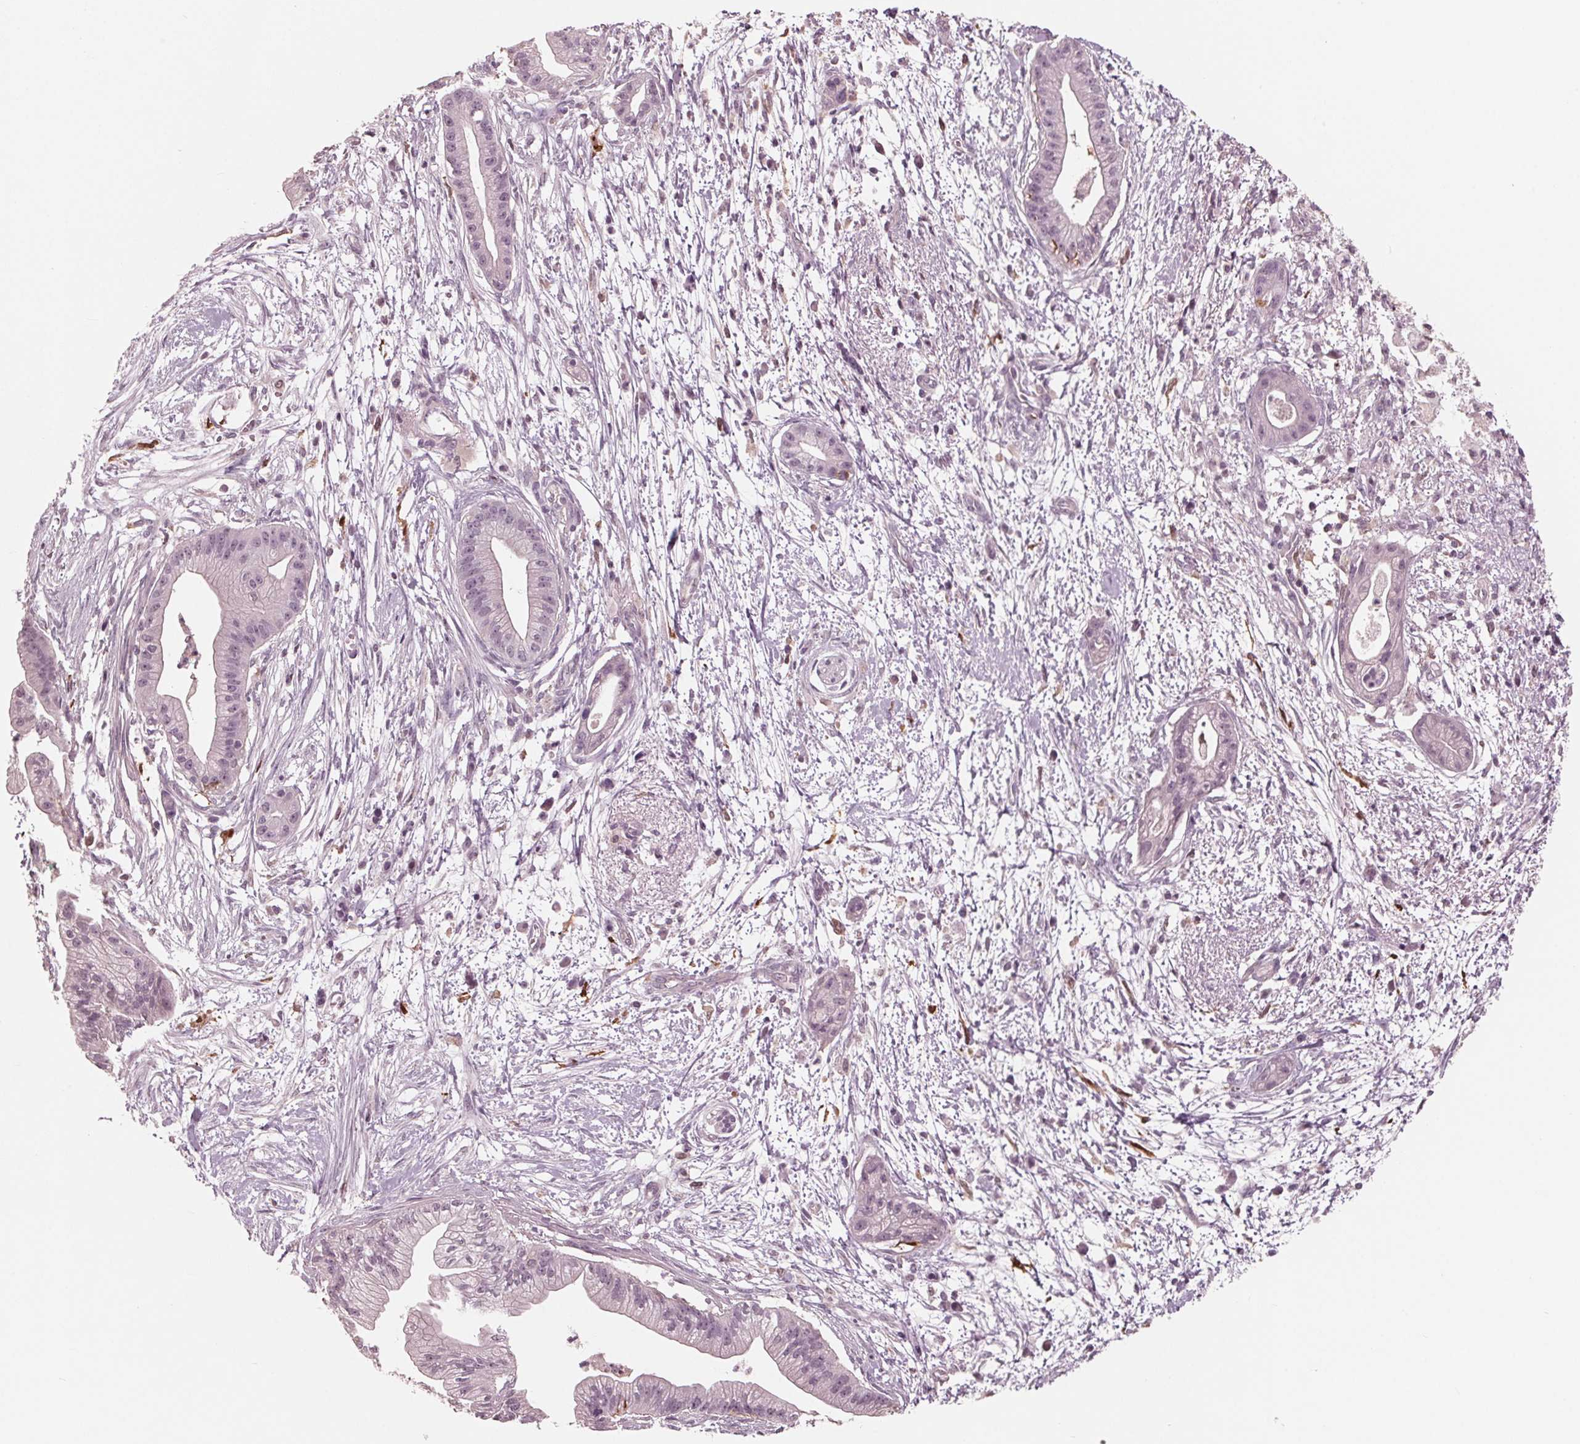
{"staining": {"intensity": "negative", "quantity": "none", "location": "none"}, "tissue": "pancreatic cancer", "cell_type": "Tumor cells", "image_type": "cancer", "snomed": [{"axis": "morphology", "description": "Normal tissue, NOS"}, {"axis": "morphology", "description": "Adenocarcinoma, NOS"}, {"axis": "topography", "description": "Lymph node"}, {"axis": "topography", "description": "Pancreas"}], "caption": "This is an immunohistochemistry histopathology image of pancreatic cancer. There is no expression in tumor cells.", "gene": "ING3", "patient": {"sex": "female", "age": 58}}